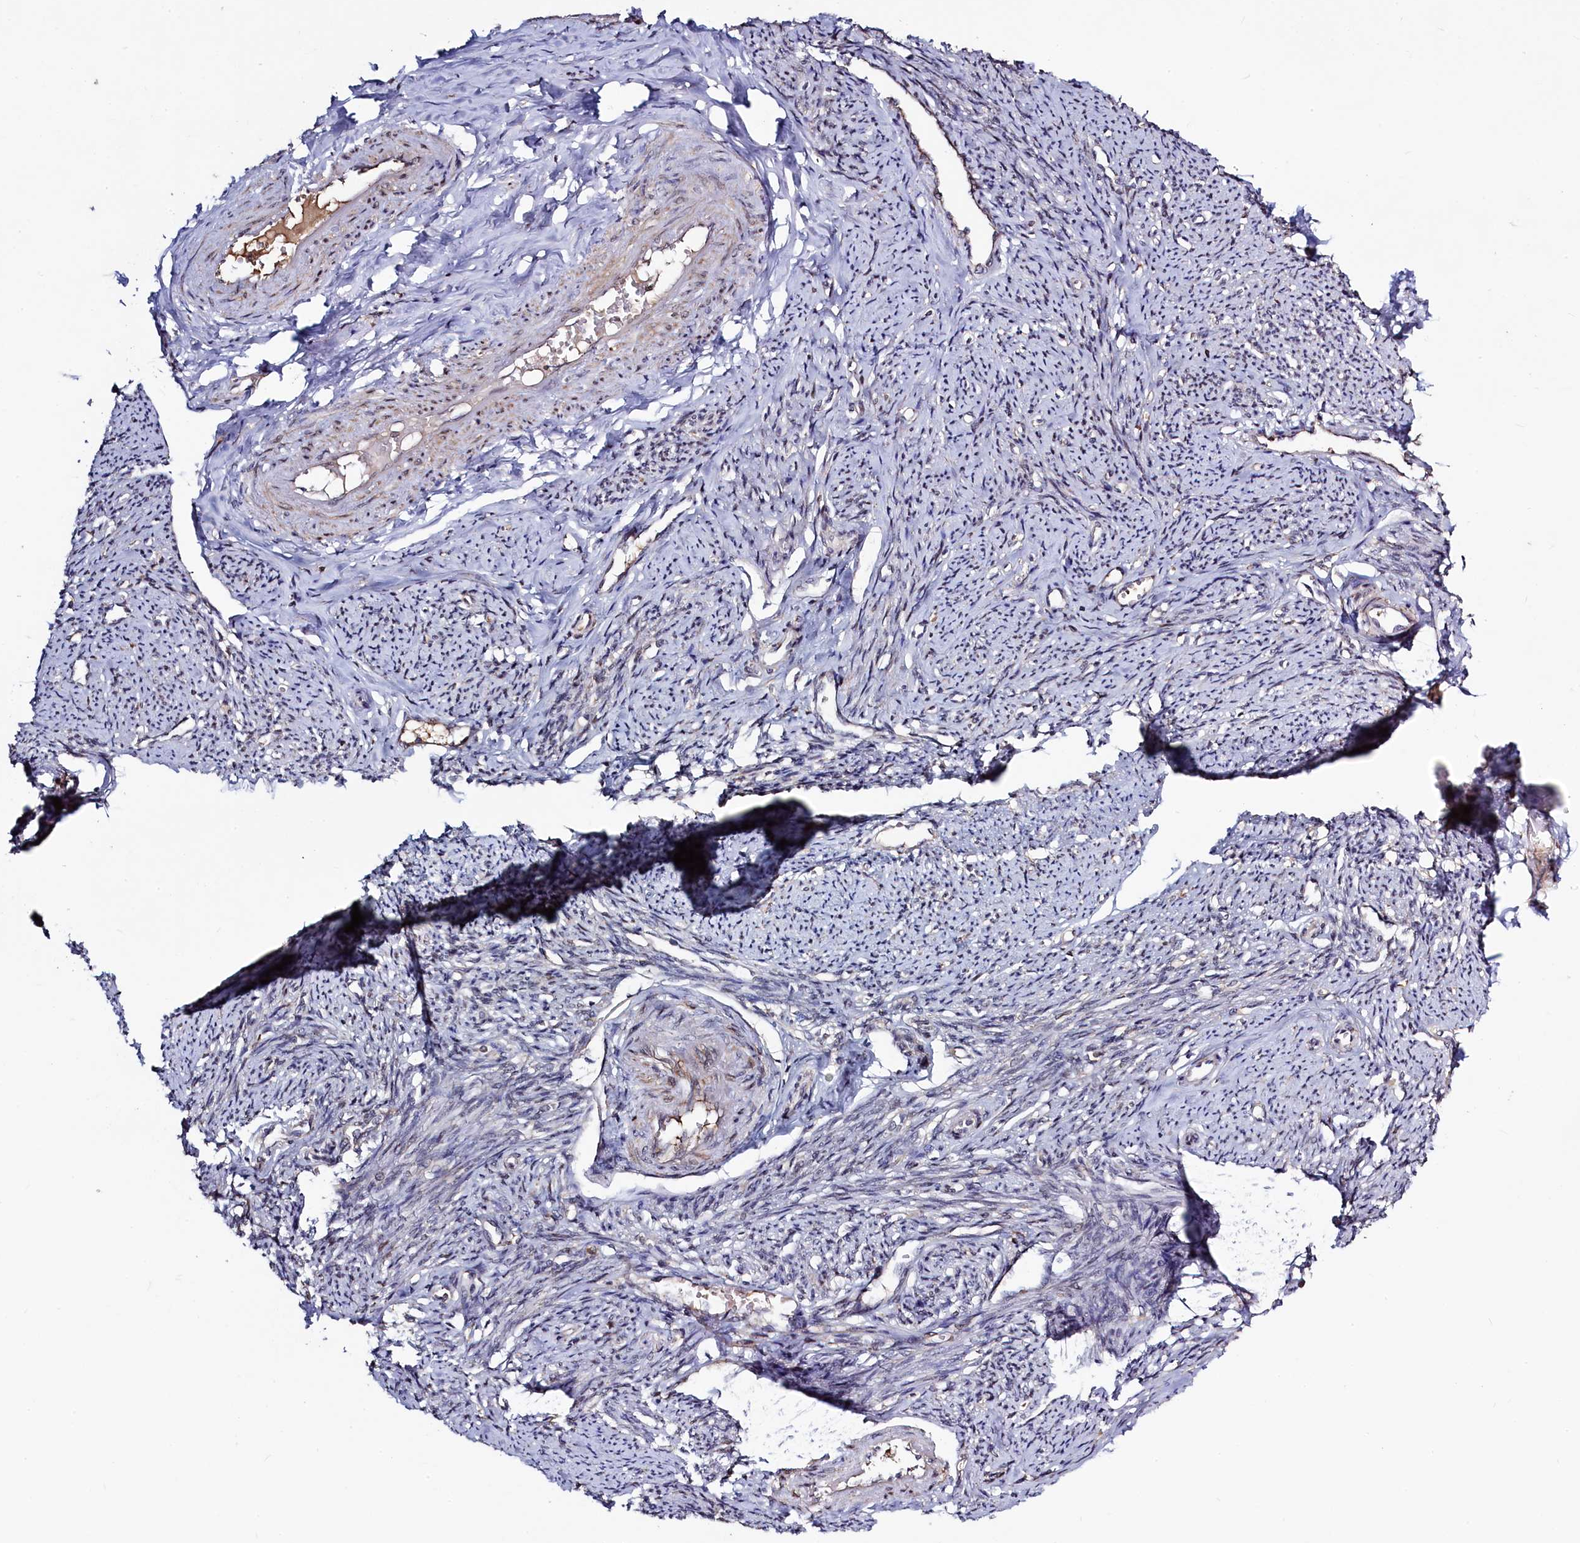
{"staining": {"intensity": "weak", "quantity": "25%-75%", "location": "cytoplasmic/membranous,nuclear"}, "tissue": "smooth muscle", "cell_type": "Smooth muscle cells", "image_type": "normal", "snomed": [{"axis": "morphology", "description": "Normal tissue, NOS"}, {"axis": "topography", "description": "Smooth muscle"}, {"axis": "topography", "description": "Uterus"}], "caption": "Smooth muscle stained with a protein marker demonstrates weak staining in smooth muscle cells.", "gene": "SEC24C", "patient": {"sex": "female", "age": 59}}